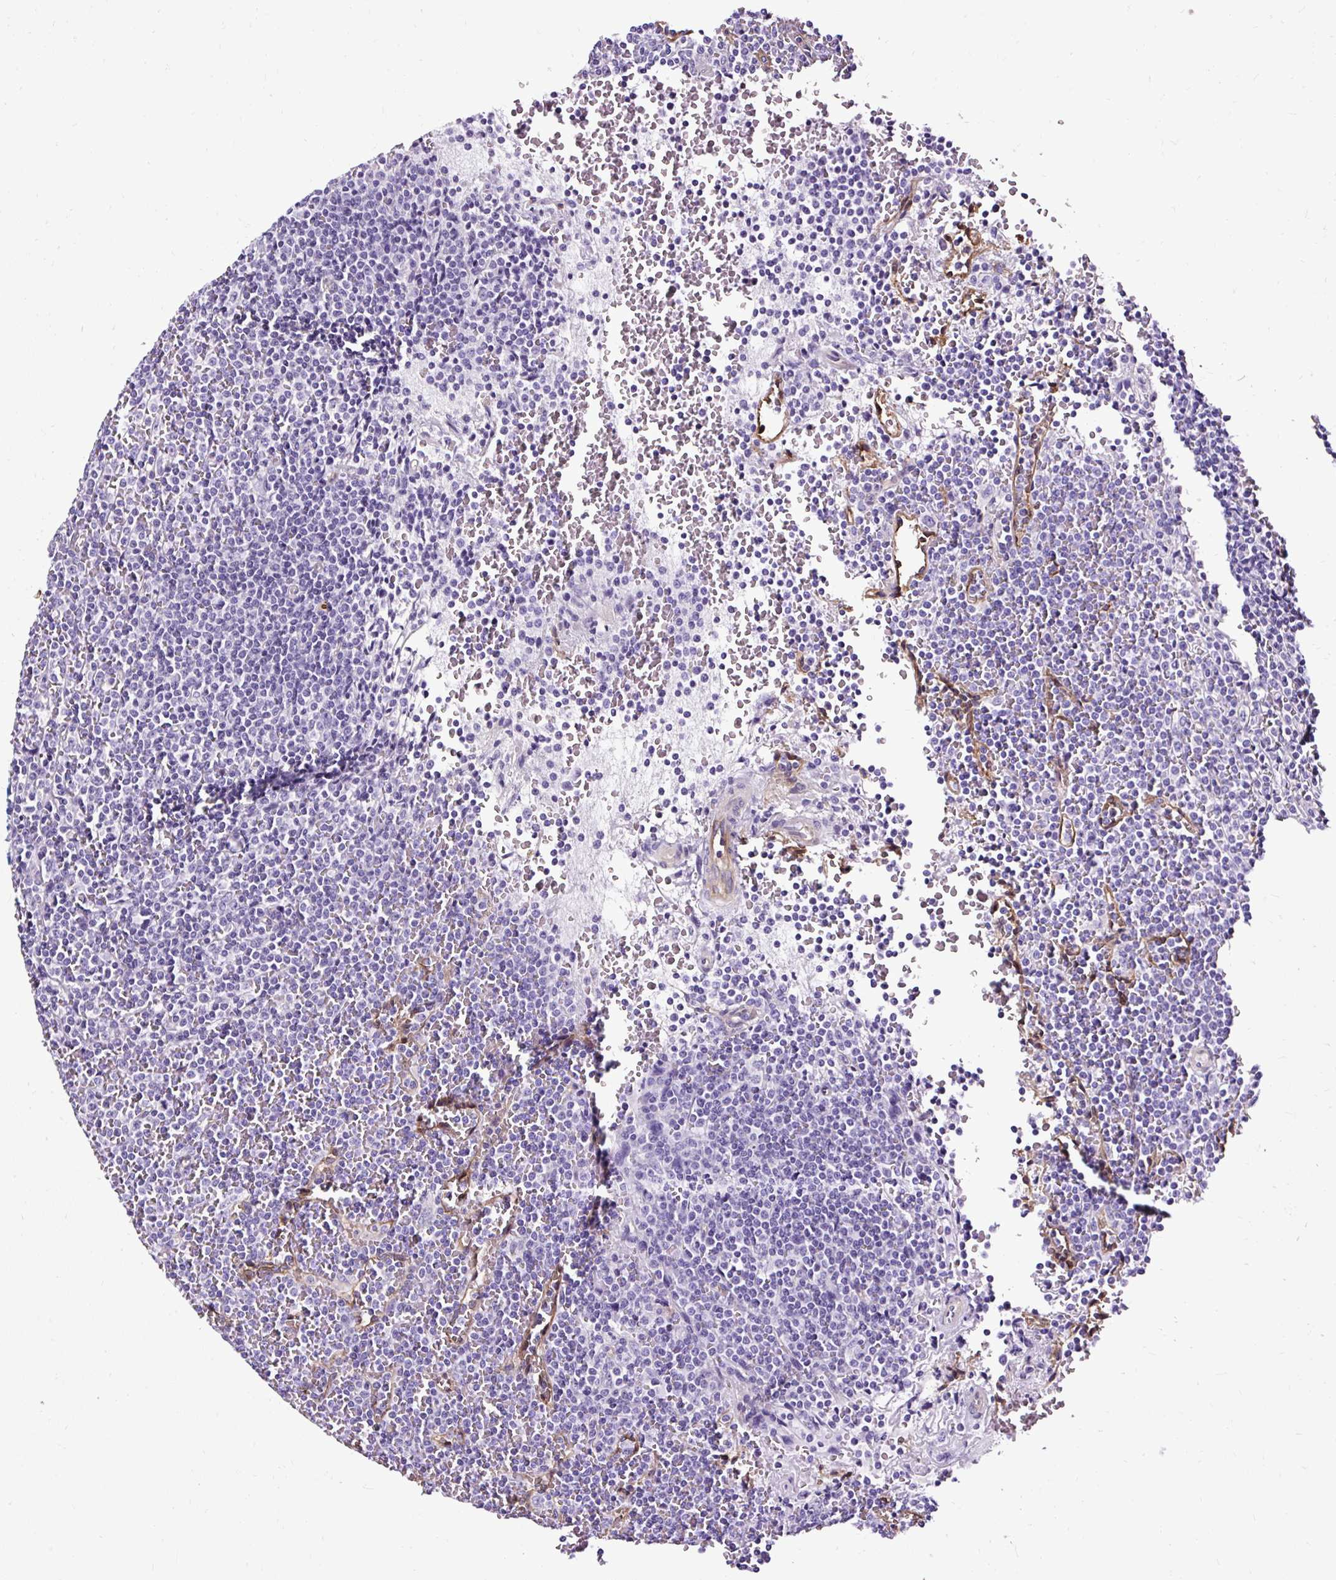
{"staining": {"intensity": "negative", "quantity": "none", "location": "none"}, "tissue": "lymphoma", "cell_type": "Tumor cells", "image_type": "cancer", "snomed": [{"axis": "morphology", "description": "Malignant lymphoma, non-Hodgkin's type, Low grade"}, {"axis": "topography", "description": "Spleen"}], "caption": "A high-resolution image shows IHC staining of low-grade malignant lymphoma, non-Hodgkin's type, which reveals no significant positivity in tumor cells.", "gene": "SLC7A8", "patient": {"sex": "female", "age": 19}}